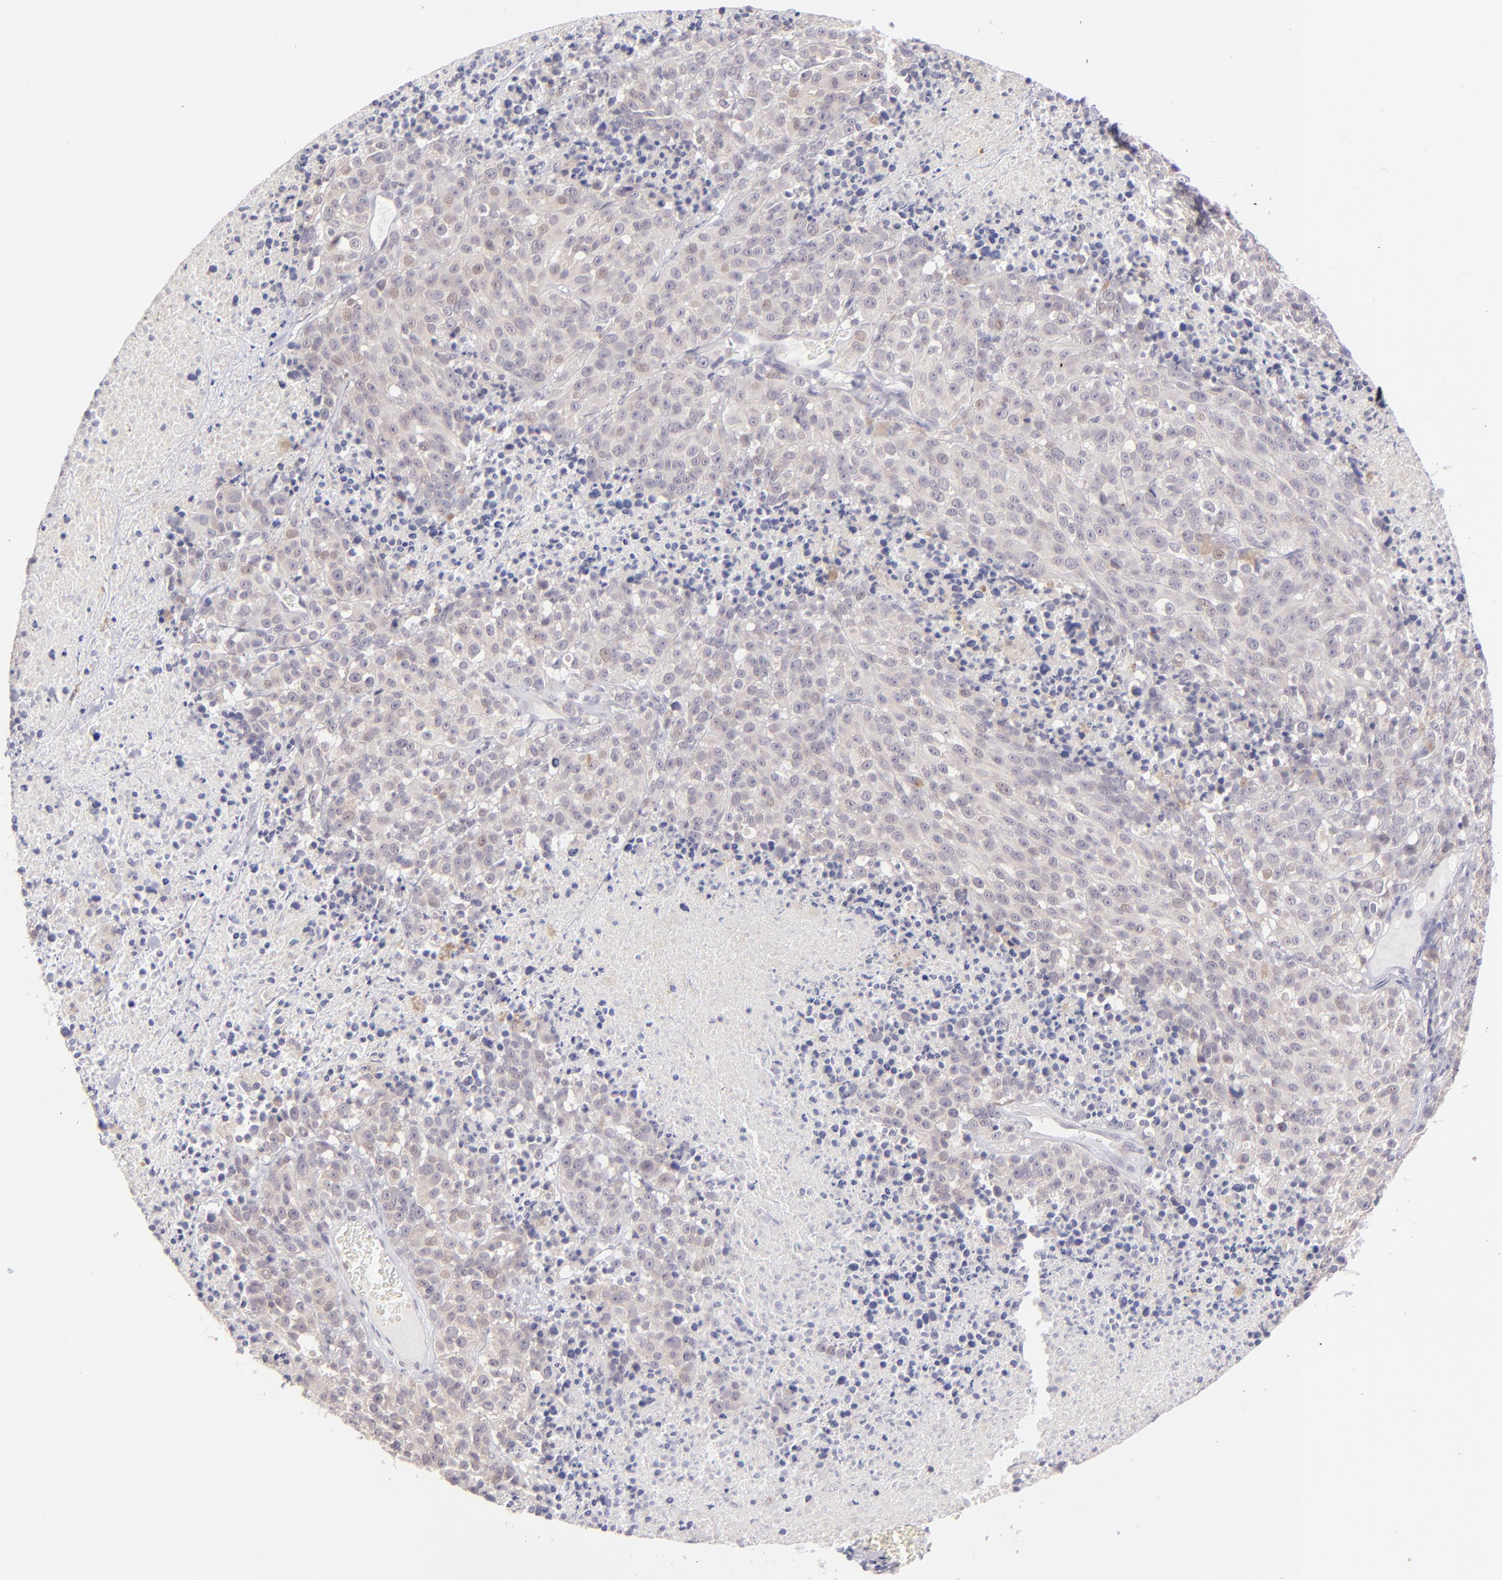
{"staining": {"intensity": "negative", "quantity": "none", "location": "none"}, "tissue": "melanoma", "cell_type": "Tumor cells", "image_type": "cancer", "snomed": [{"axis": "morphology", "description": "Malignant melanoma, Metastatic site"}, {"axis": "topography", "description": "Cerebral cortex"}], "caption": "The photomicrograph demonstrates no significant positivity in tumor cells of melanoma.", "gene": "TRAF3", "patient": {"sex": "female", "age": 52}}